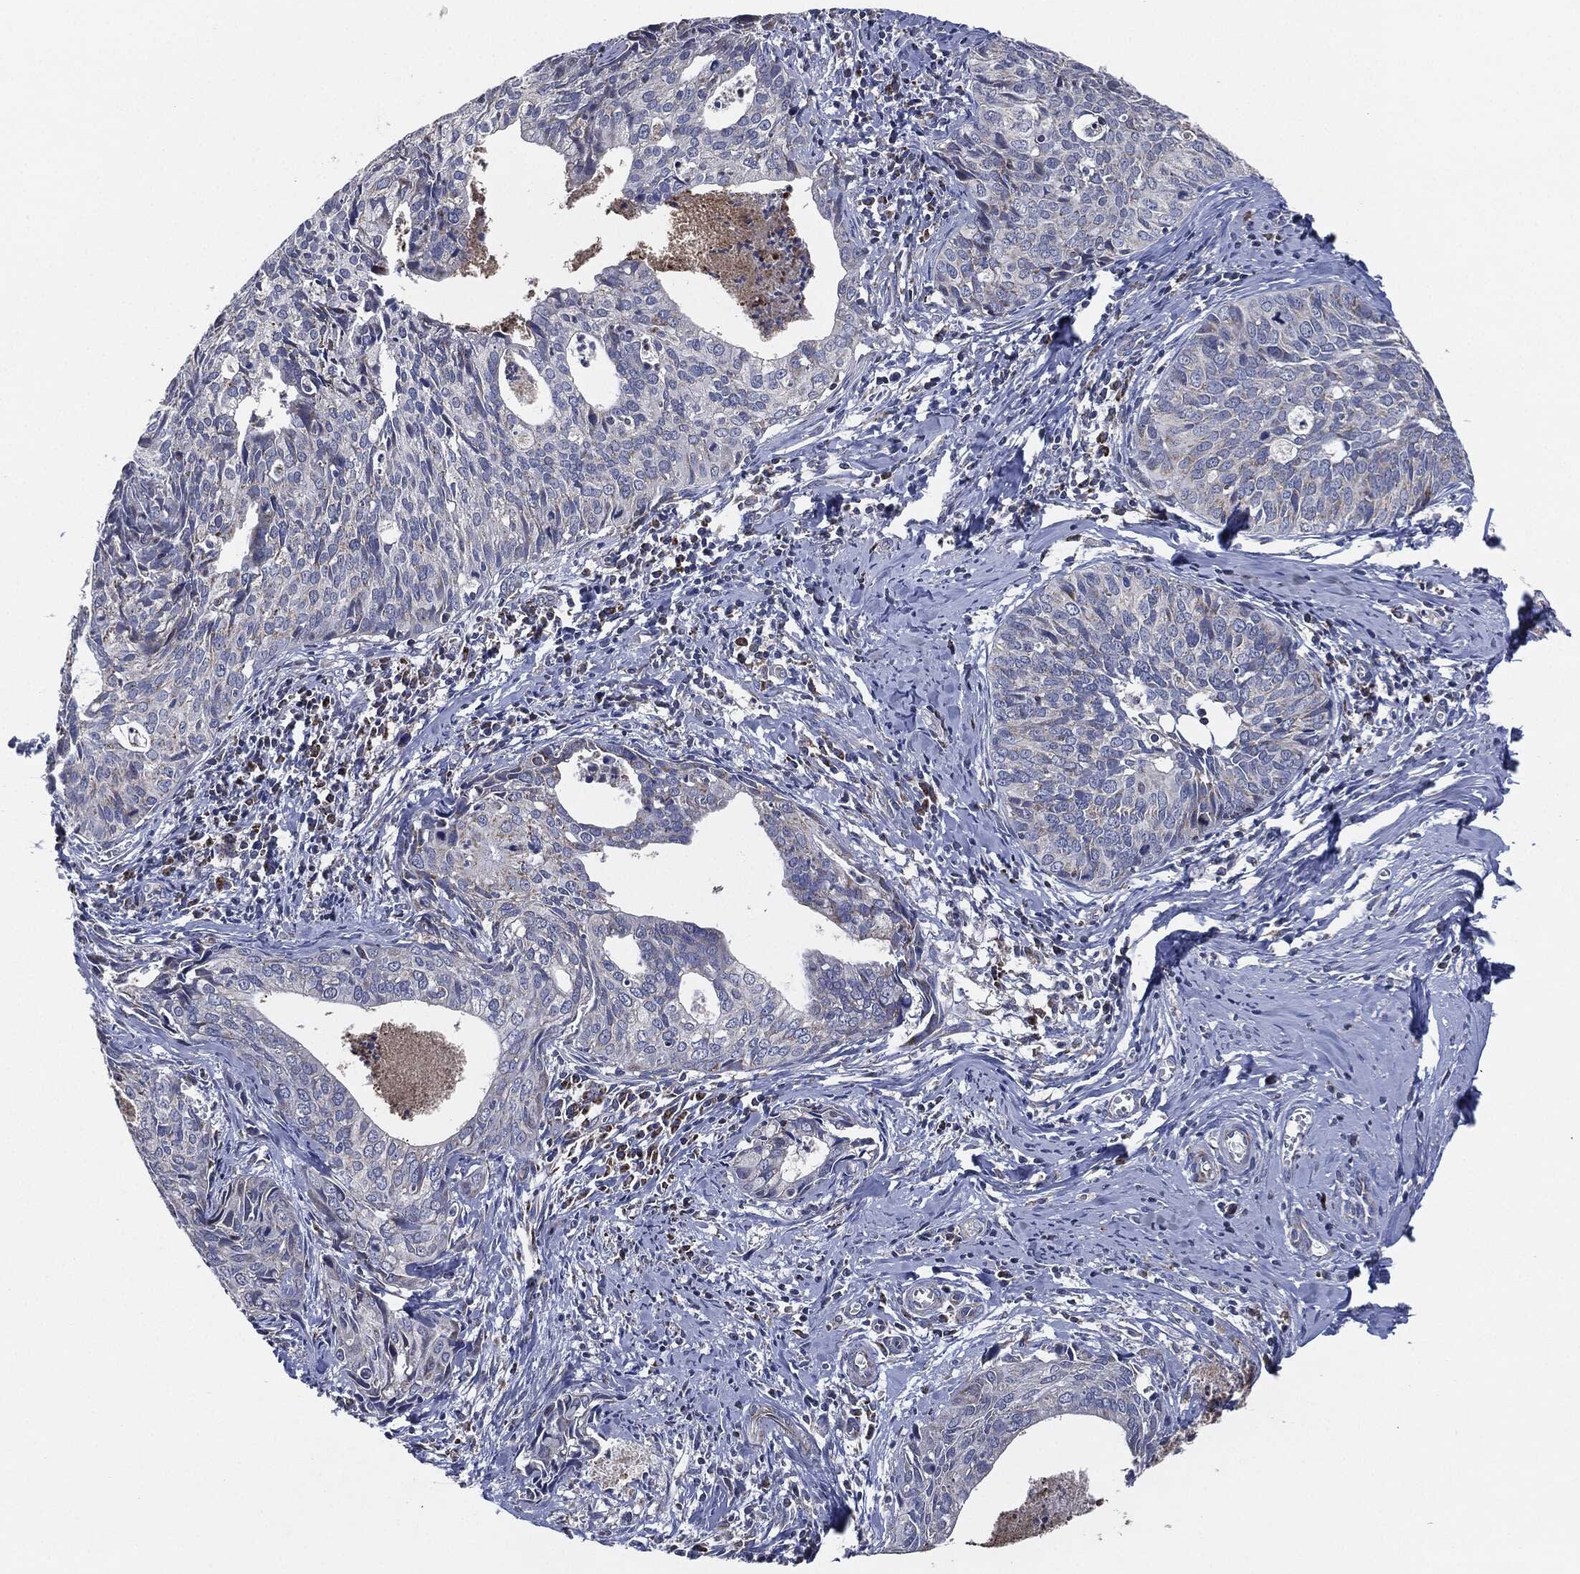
{"staining": {"intensity": "negative", "quantity": "none", "location": "none"}, "tissue": "cervical cancer", "cell_type": "Tumor cells", "image_type": "cancer", "snomed": [{"axis": "morphology", "description": "Squamous cell carcinoma, NOS"}, {"axis": "topography", "description": "Cervix"}], "caption": "Micrograph shows no protein staining in tumor cells of squamous cell carcinoma (cervical) tissue.", "gene": "NDUFV2", "patient": {"sex": "female", "age": 29}}